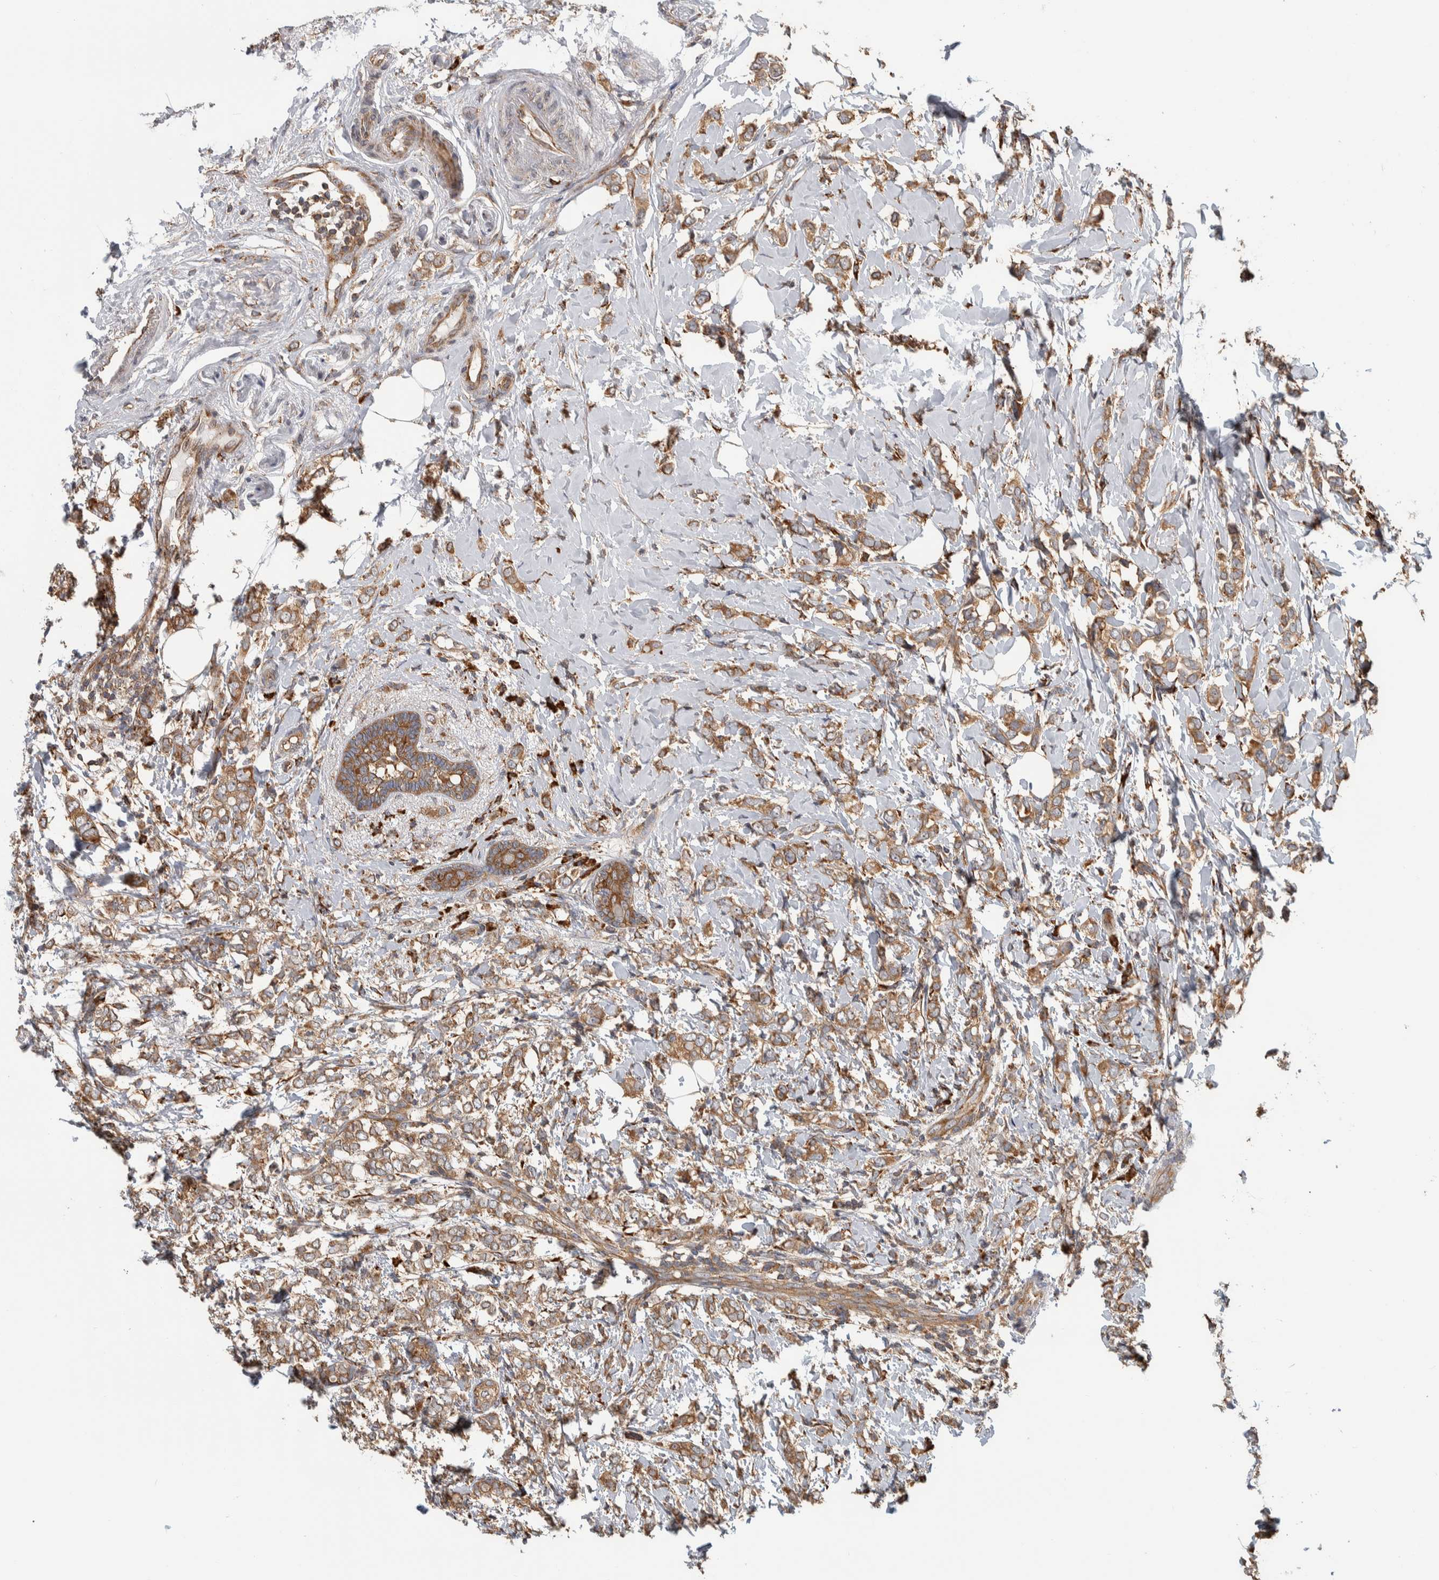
{"staining": {"intensity": "moderate", "quantity": ">75%", "location": "cytoplasmic/membranous"}, "tissue": "breast cancer", "cell_type": "Tumor cells", "image_type": "cancer", "snomed": [{"axis": "morphology", "description": "Normal tissue, NOS"}, {"axis": "morphology", "description": "Lobular carcinoma"}, {"axis": "topography", "description": "Breast"}], "caption": "Moderate cytoplasmic/membranous expression for a protein is identified in approximately >75% of tumor cells of lobular carcinoma (breast) using immunohistochemistry.", "gene": "EIF3H", "patient": {"sex": "female", "age": 47}}